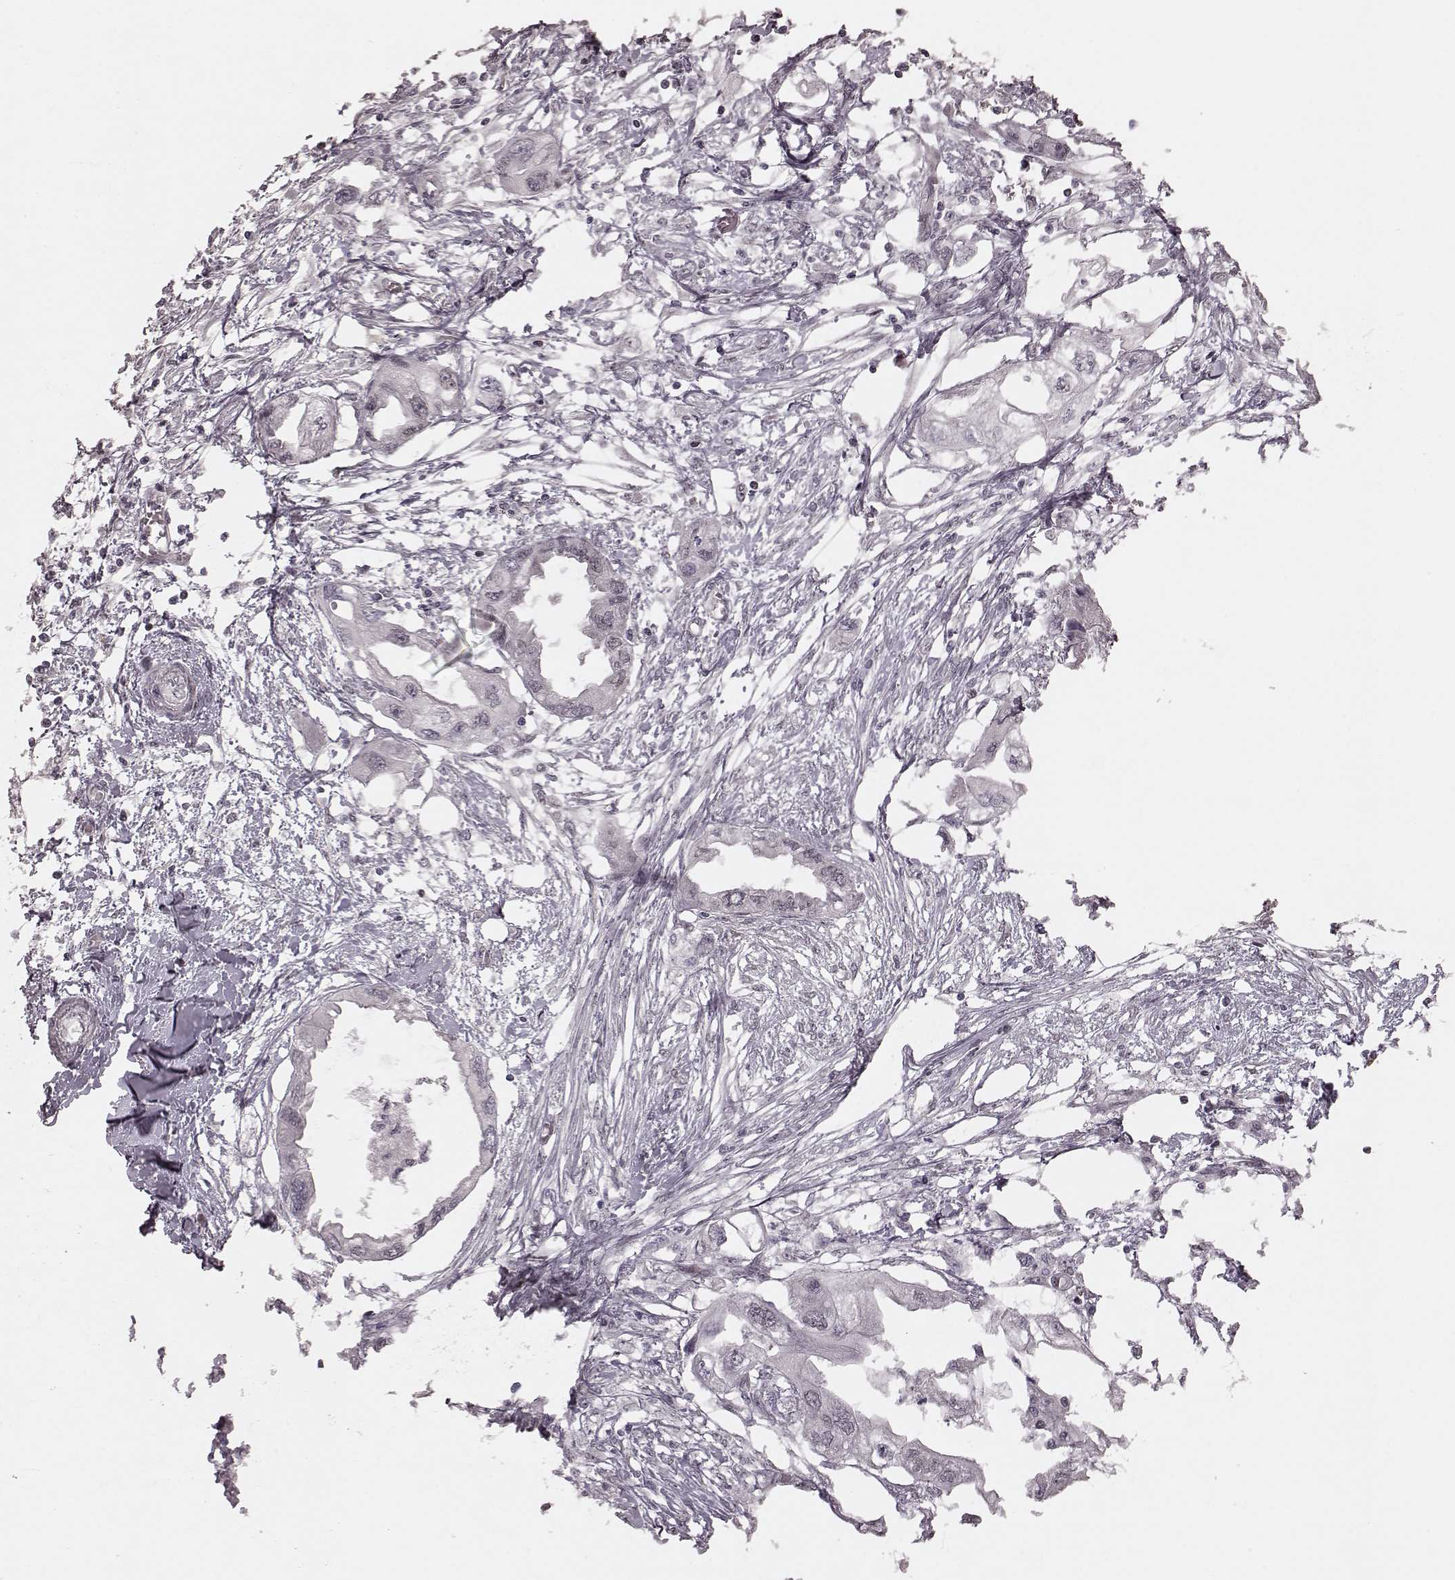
{"staining": {"intensity": "negative", "quantity": "none", "location": "none"}, "tissue": "endometrial cancer", "cell_type": "Tumor cells", "image_type": "cancer", "snomed": [{"axis": "morphology", "description": "Adenocarcinoma, NOS"}, {"axis": "morphology", "description": "Adenocarcinoma, metastatic, NOS"}, {"axis": "topography", "description": "Adipose tissue"}, {"axis": "topography", "description": "Endometrium"}], "caption": "Immunohistochemistry (IHC) micrograph of metastatic adenocarcinoma (endometrial) stained for a protein (brown), which exhibits no staining in tumor cells. (DAB (3,3'-diaminobenzidine) immunohistochemistry (IHC), high magnification).", "gene": "NR2C1", "patient": {"sex": "female", "age": 67}}